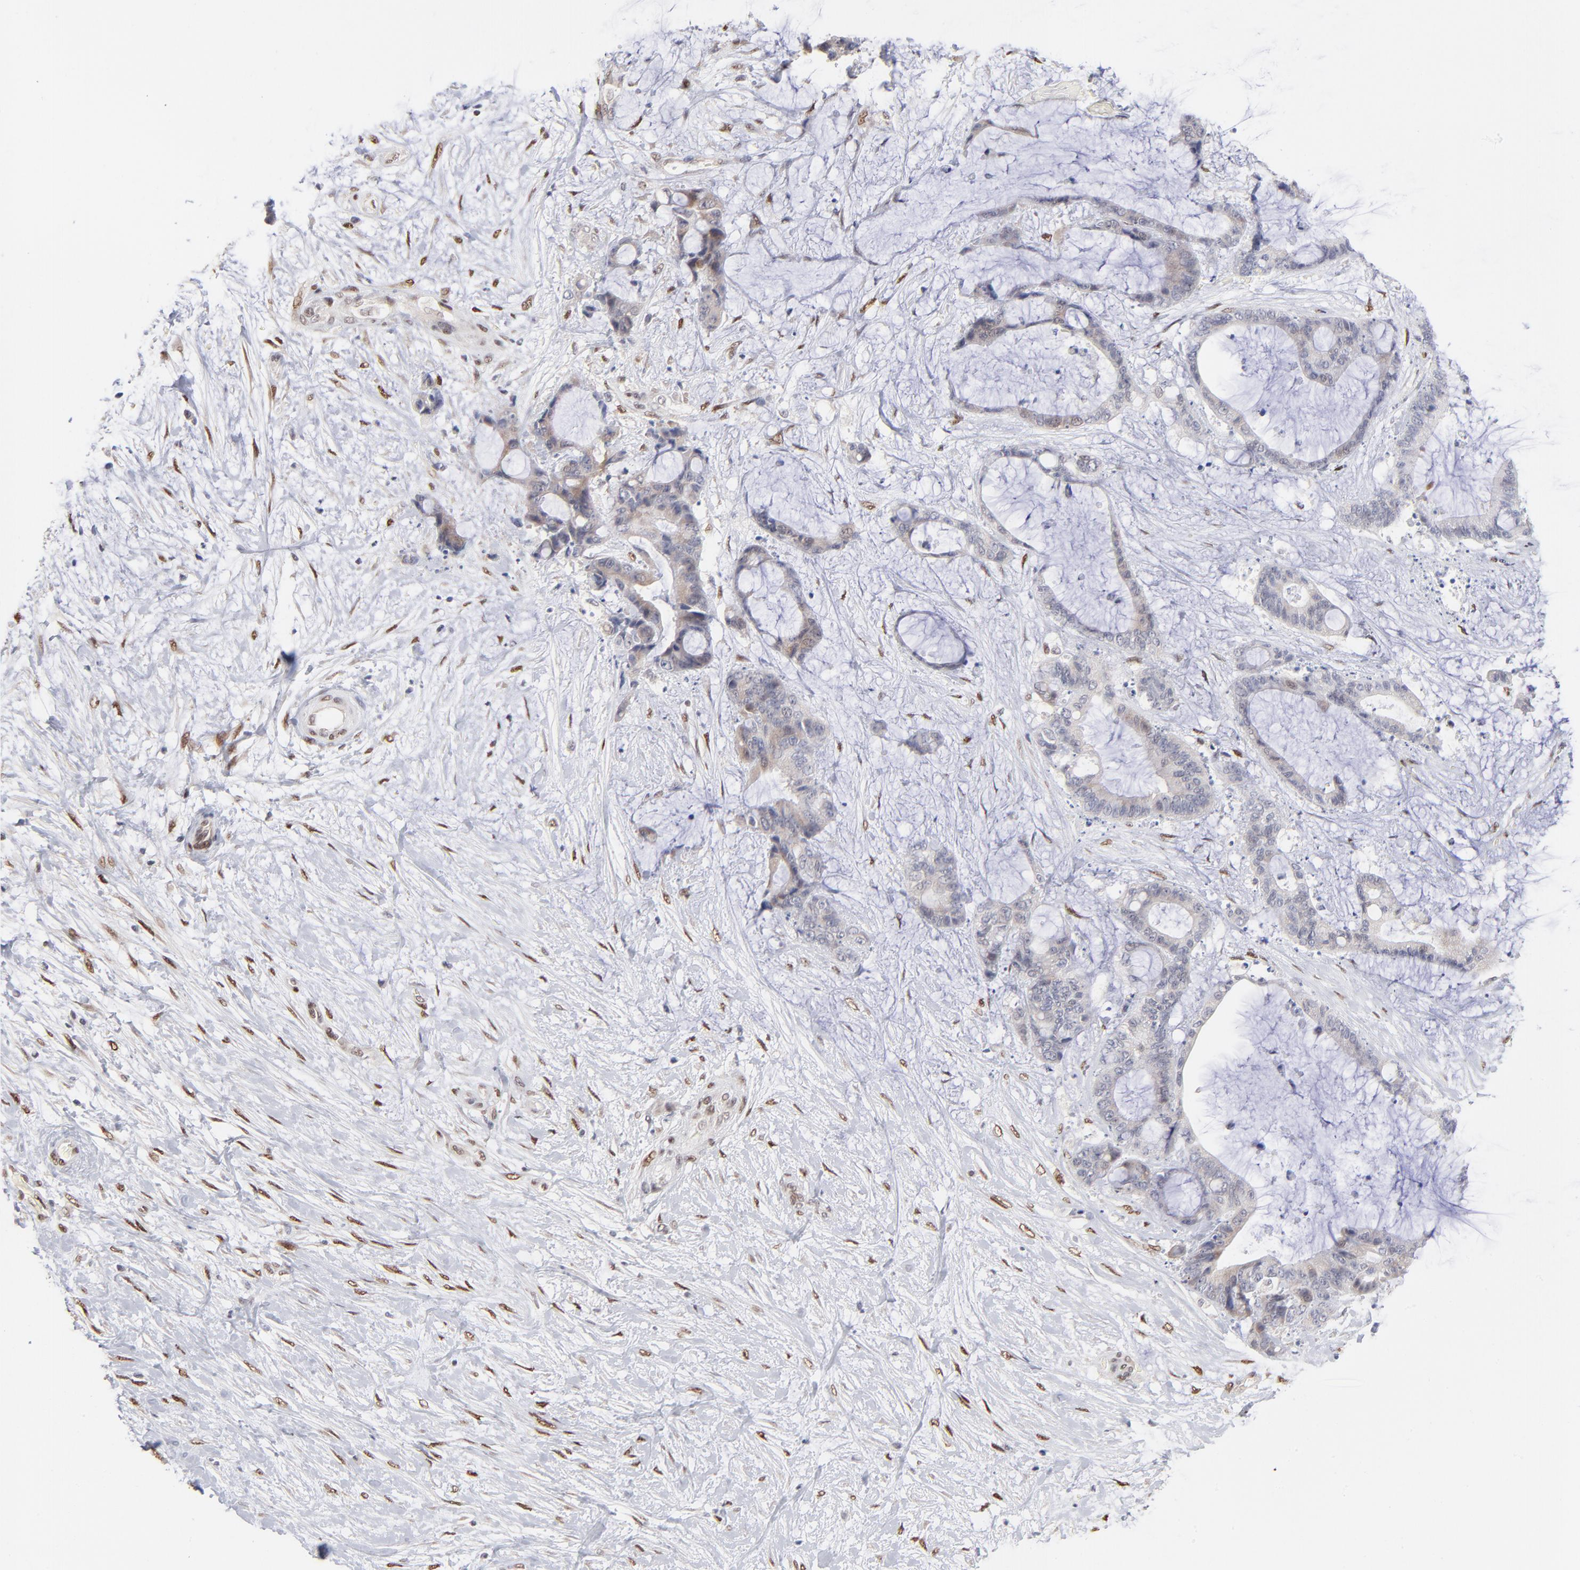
{"staining": {"intensity": "negative", "quantity": "none", "location": "none"}, "tissue": "liver cancer", "cell_type": "Tumor cells", "image_type": "cancer", "snomed": [{"axis": "morphology", "description": "Cholangiocarcinoma"}, {"axis": "topography", "description": "Liver"}], "caption": "Tumor cells show no significant staining in liver cancer (cholangiocarcinoma). (DAB (3,3'-diaminobenzidine) immunohistochemistry visualized using brightfield microscopy, high magnification).", "gene": "STAT3", "patient": {"sex": "female", "age": 73}}